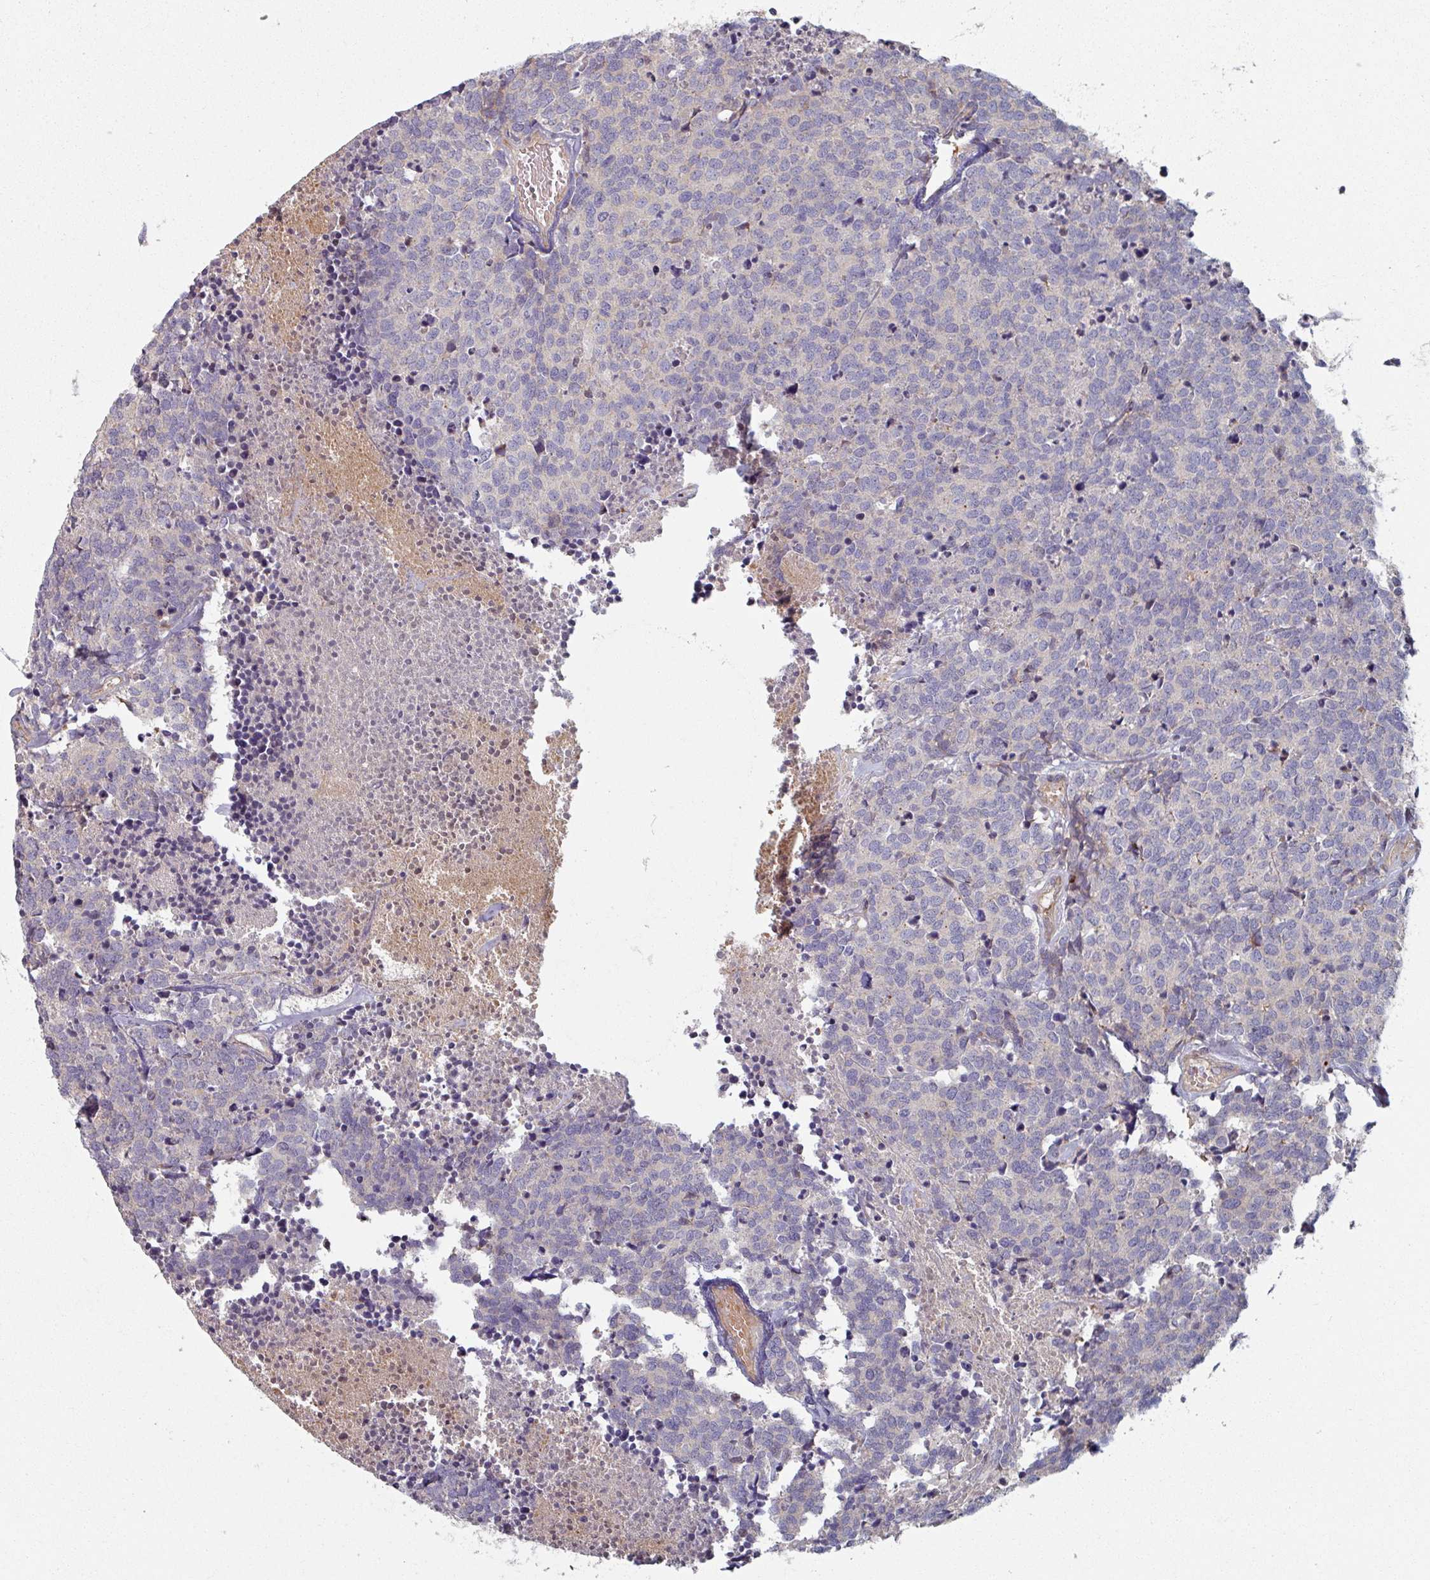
{"staining": {"intensity": "moderate", "quantity": "25%-75%", "location": "cytoplasmic/membranous"}, "tissue": "carcinoid", "cell_type": "Tumor cells", "image_type": "cancer", "snomed": [{"axis": "morphology", "description": "Carcinoid, malignant, NOS"}, {"axis": "topography", "description": "Skin"}], "caption": "This is an image of IHC staining of malignant carcinoid, which shows moderate staining in the cytoplasmic/membranous of tumor cells.", "gene": "C4BPB", "patient": {"sex": "female", "age": 79}}